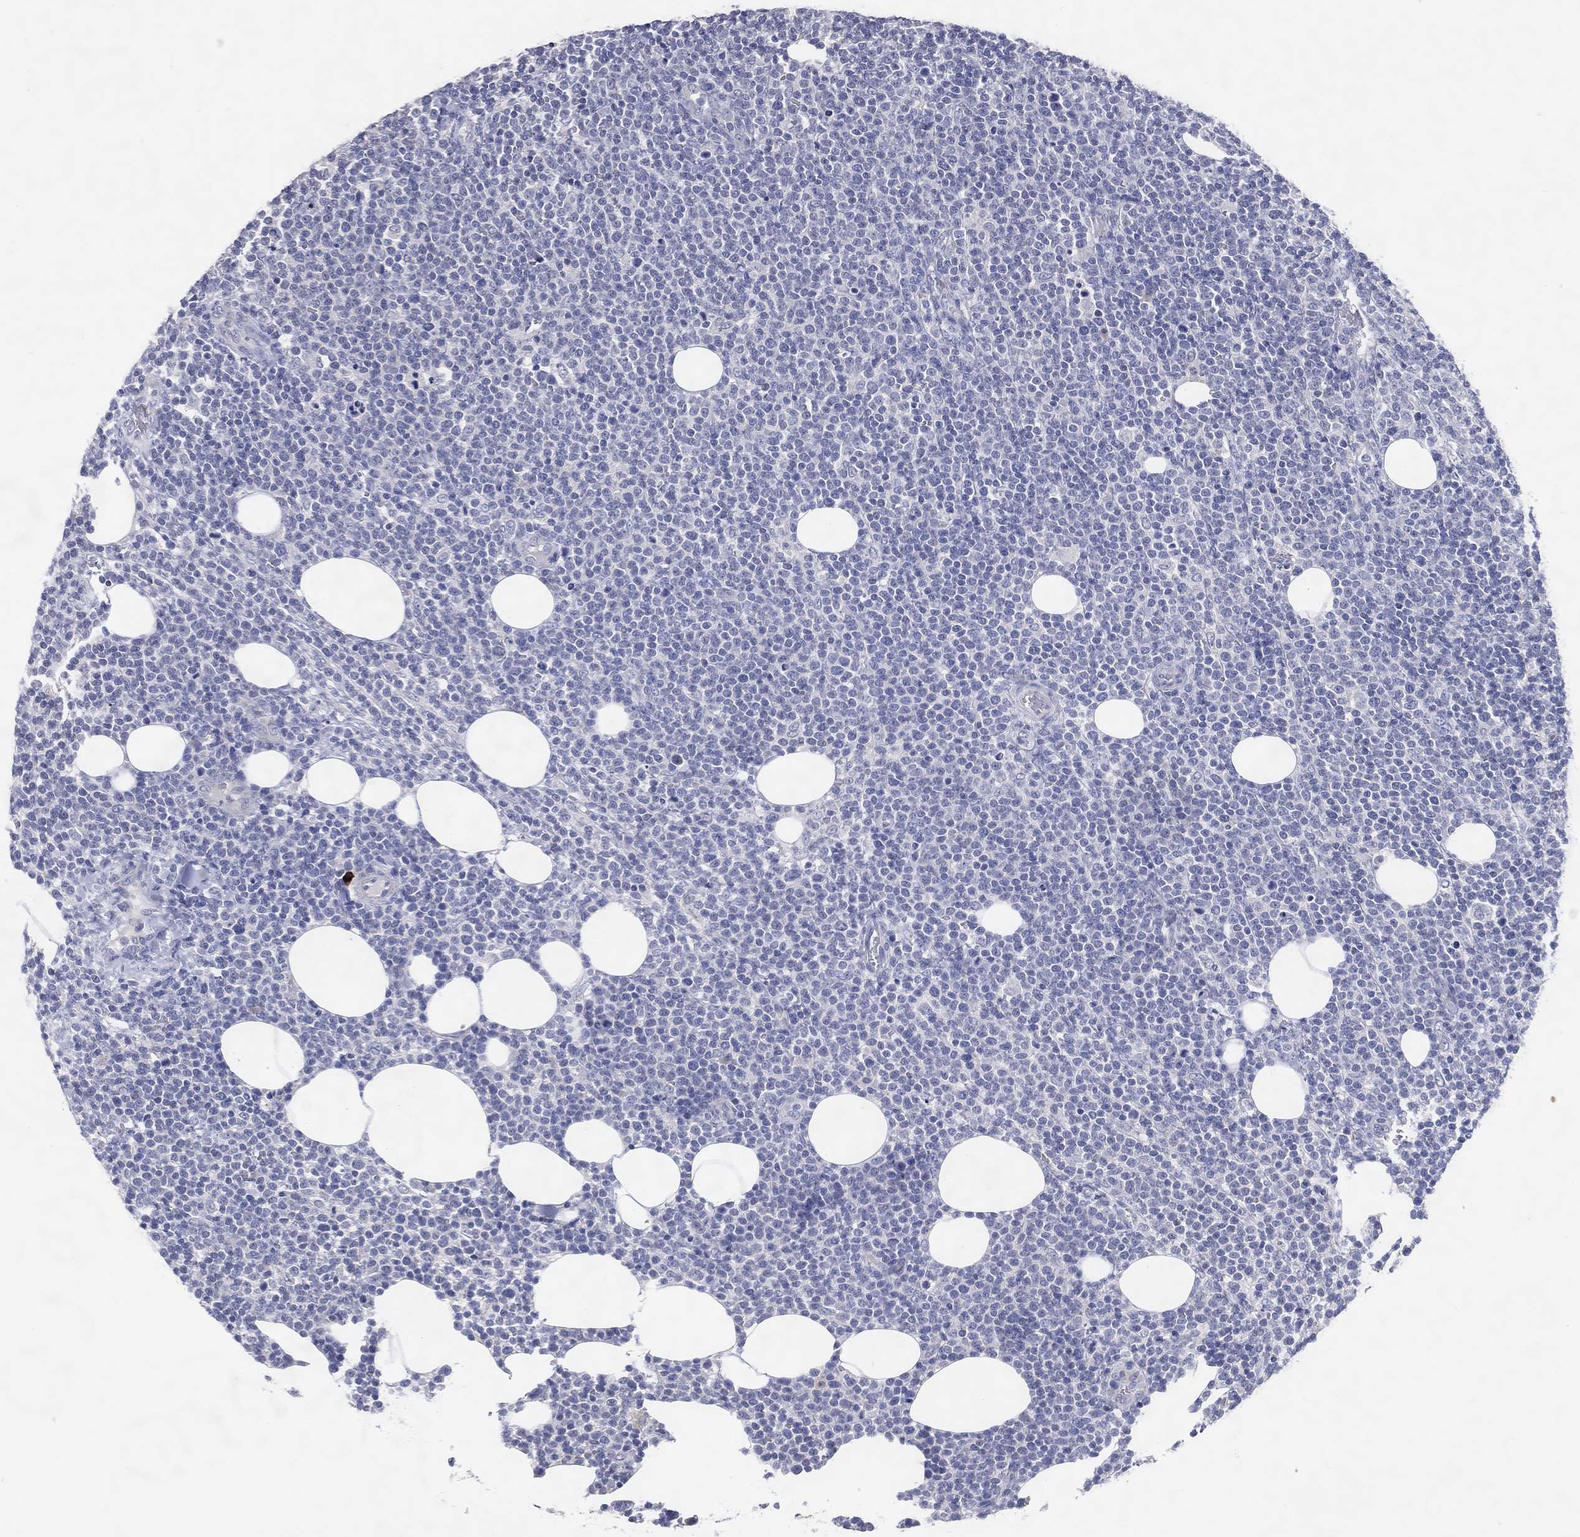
{"staining": {"intensity": "negative", "quantity": "none", "location": "none"}, "tissue": "lymphoma", "cell_type": "Tumor cells", "image_type": "cancer", "snomed": [{"axis": "morphology", "description": "Malignant lymphoma, non-Hodgkin's type, High grade"}, {"axis": "topography", "description": "Lymph node"}], "caption": "Immunohistochemistry (IHC) of human lymphoma shows no positivity in tumor cells. (DAB (3,3'-diaminobenzidine) immunohistochemistry (IHC) with hematoxylin counter stain).", "gene": "DNAH6", "patient": {"sex": "male", "age": 61}}